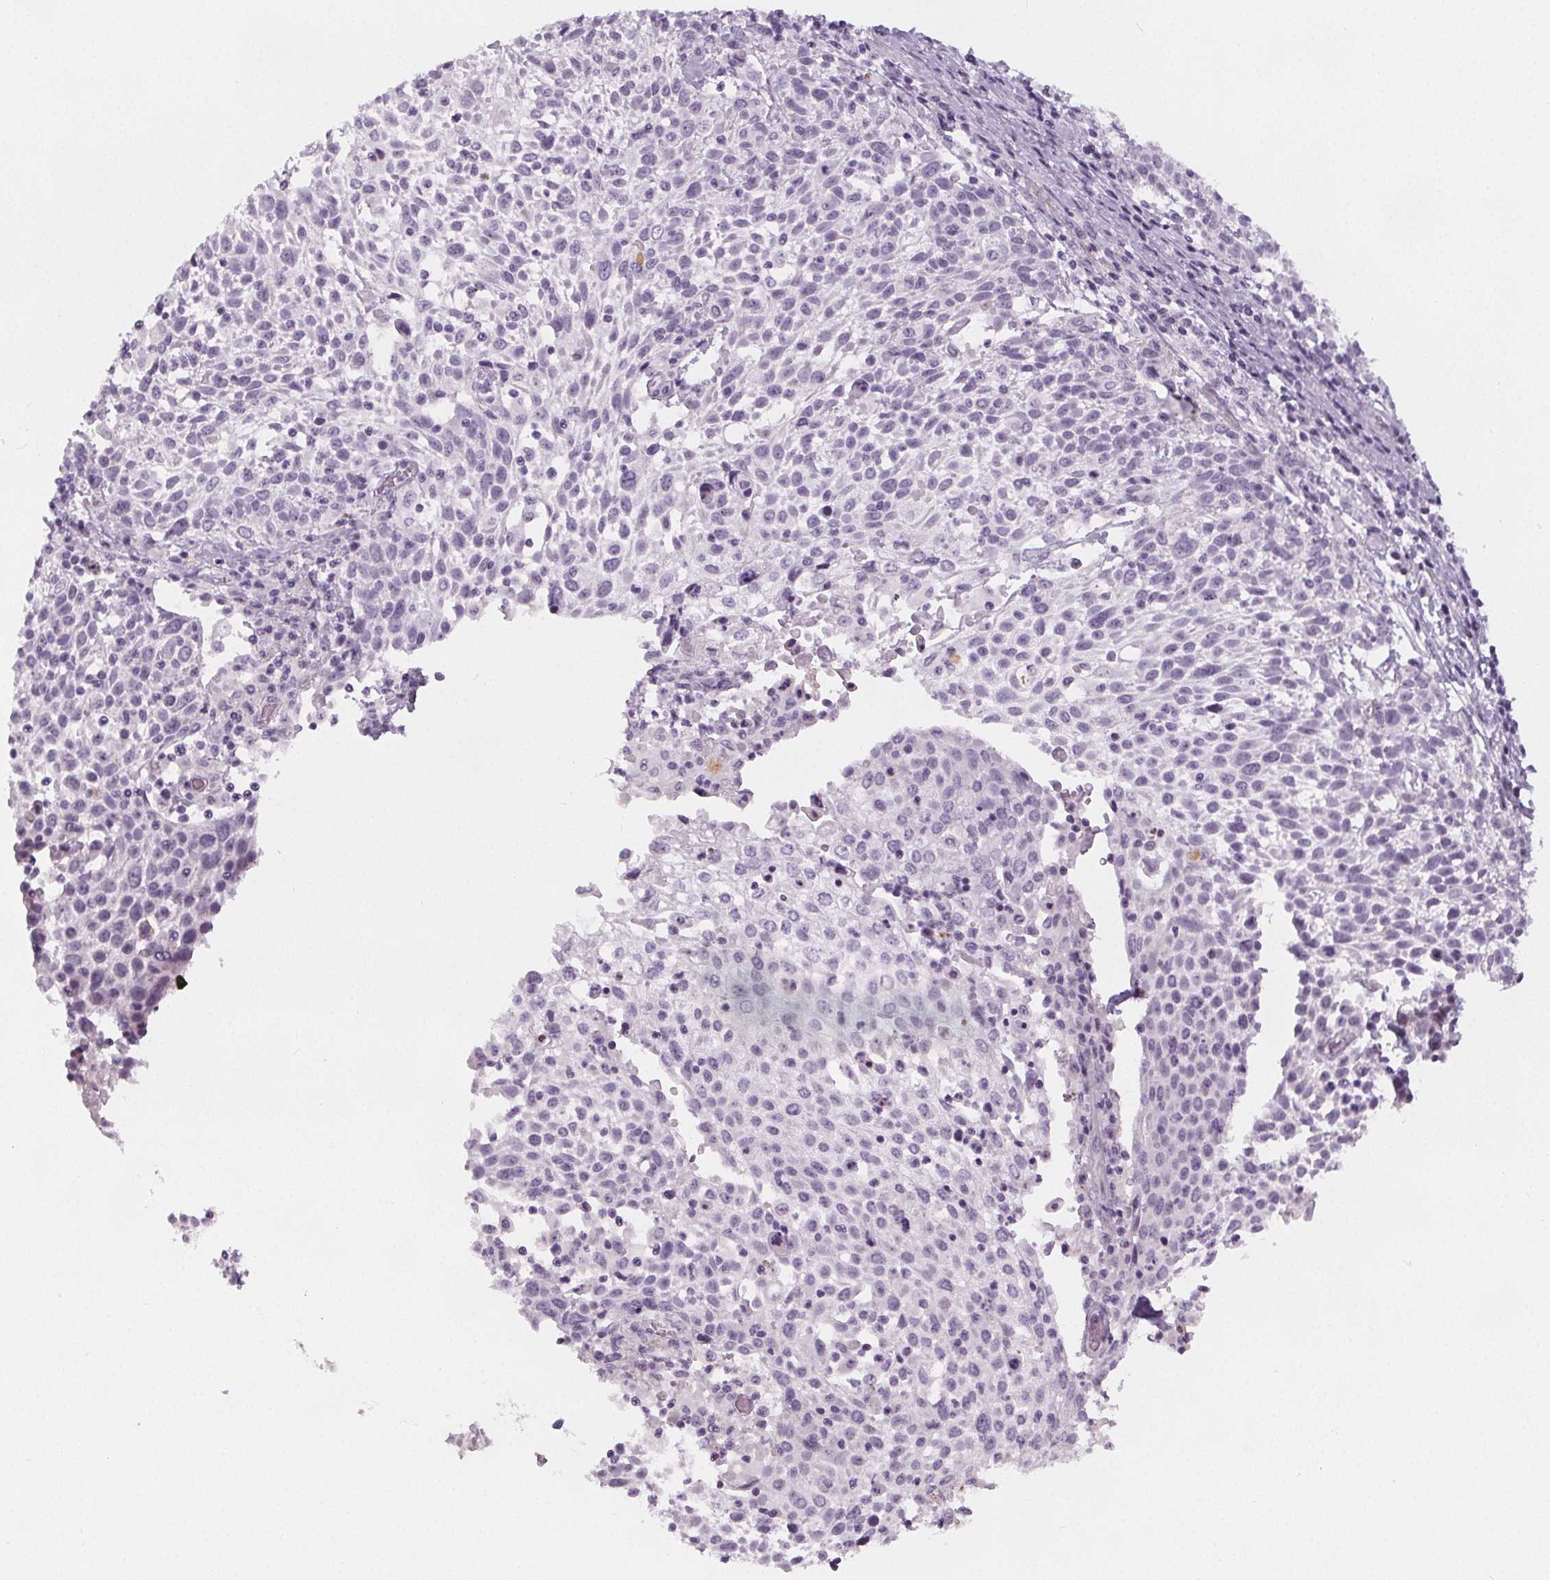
{"staining": {"intensity": "negative", "quantity": "none", "location": "none"}, "tissue": "cervical cancer", "cell_type": "Tumor cells", "image_type": "cancer", "snomed": [{"axis": "morphology", "description": "Squamous cell carcinoma, NOS"}, {"axis": "topography", "description": "Cervix"}], "caption": "IHC histopathology image of human squamous cell carcinoma (cervical) stained for a protein (brown), which shows no staining in tumor cells.", "gene": "SLC5A12", "patient": {"sex": "female", "age": 61}}